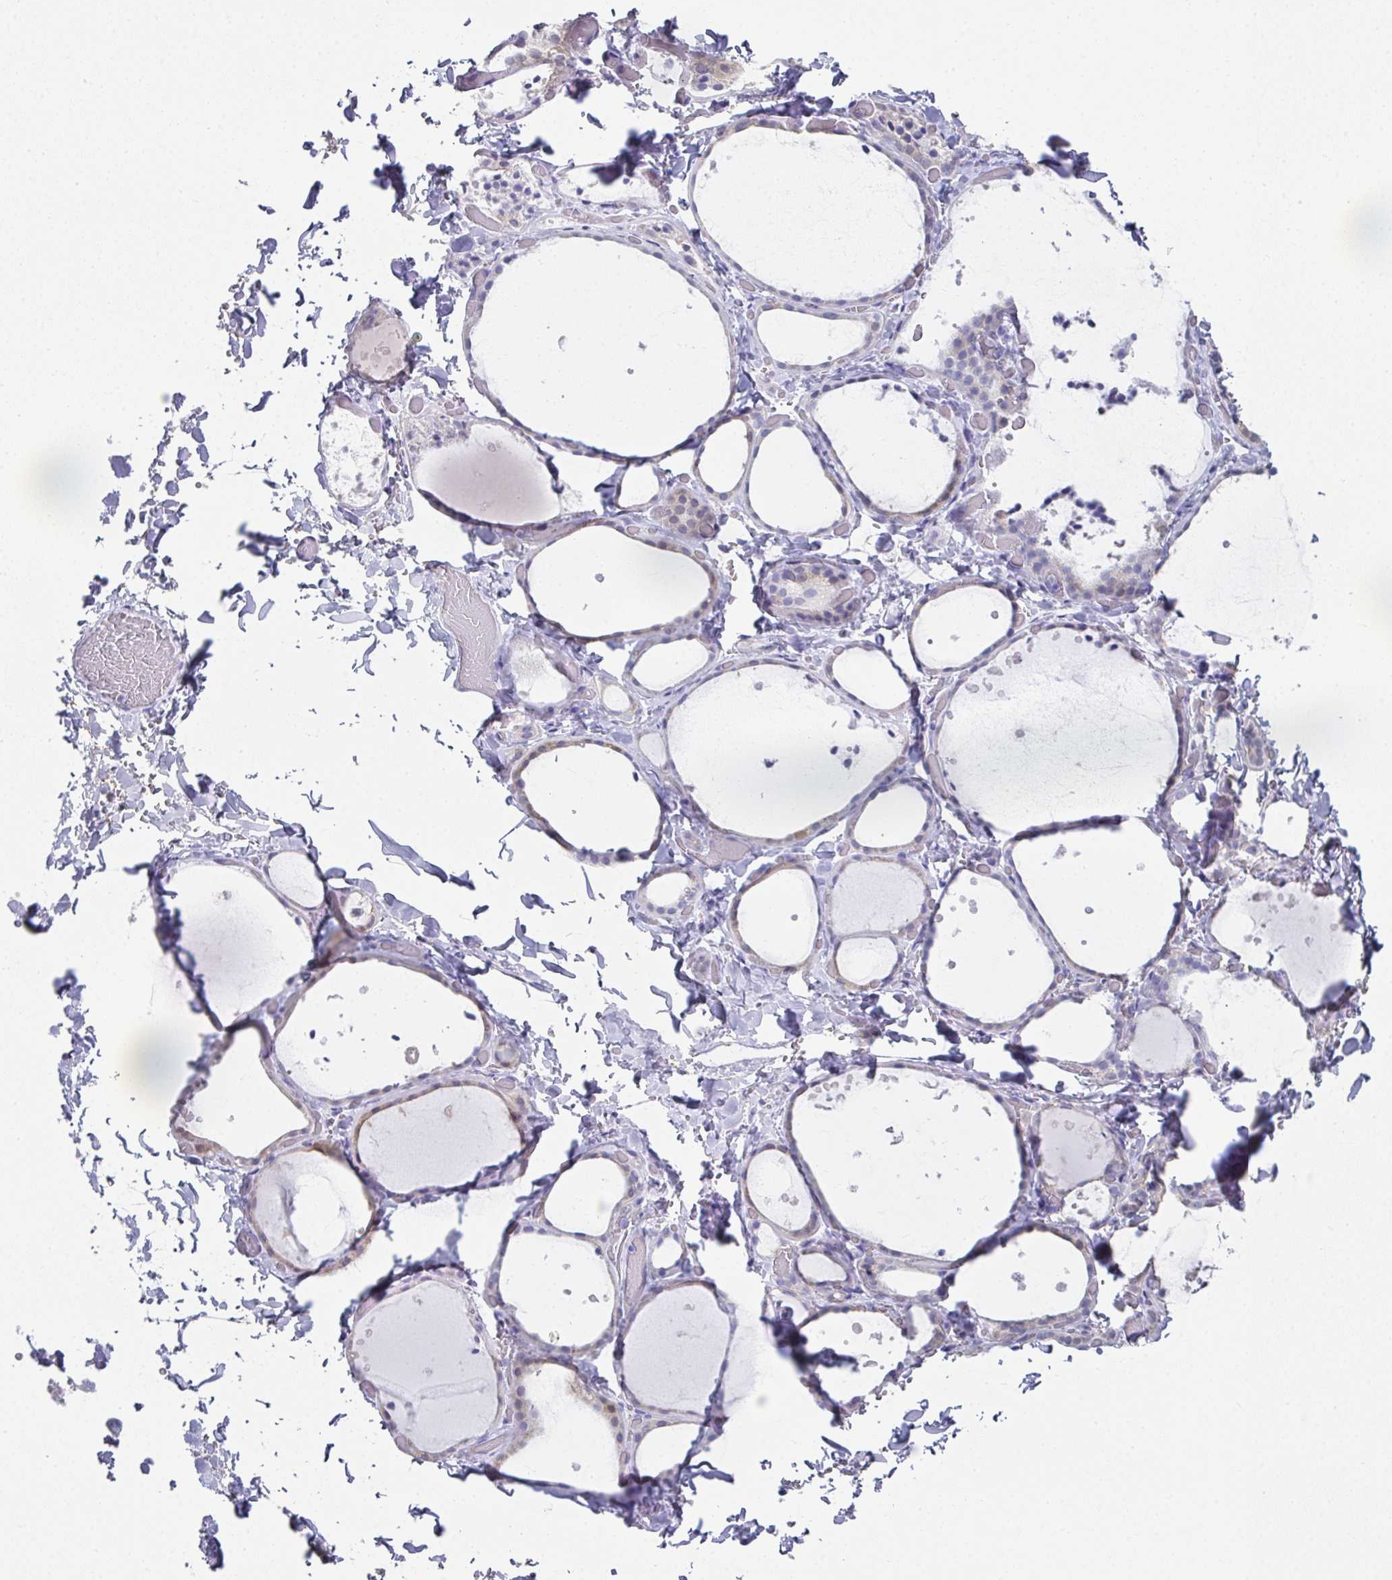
{"staining": {"intensity": "negative", "quantity": "none", "location": "none"}, "tissue": "thyroid gland", "cell_type": "Glandular cells", "image_type": "normal", "snomed": [{"axis": "morphology", "description": "Normal tissue, NOS"}, {"axis": "topography", "description": "Thyroid gland"}], "caption": "This is an immunohistochemistry photomicrograph of normal thyroid gland. There is no staining in glandular cells.", "gene": "RBP1", "patient": {"sex": "female", "age": 36}}